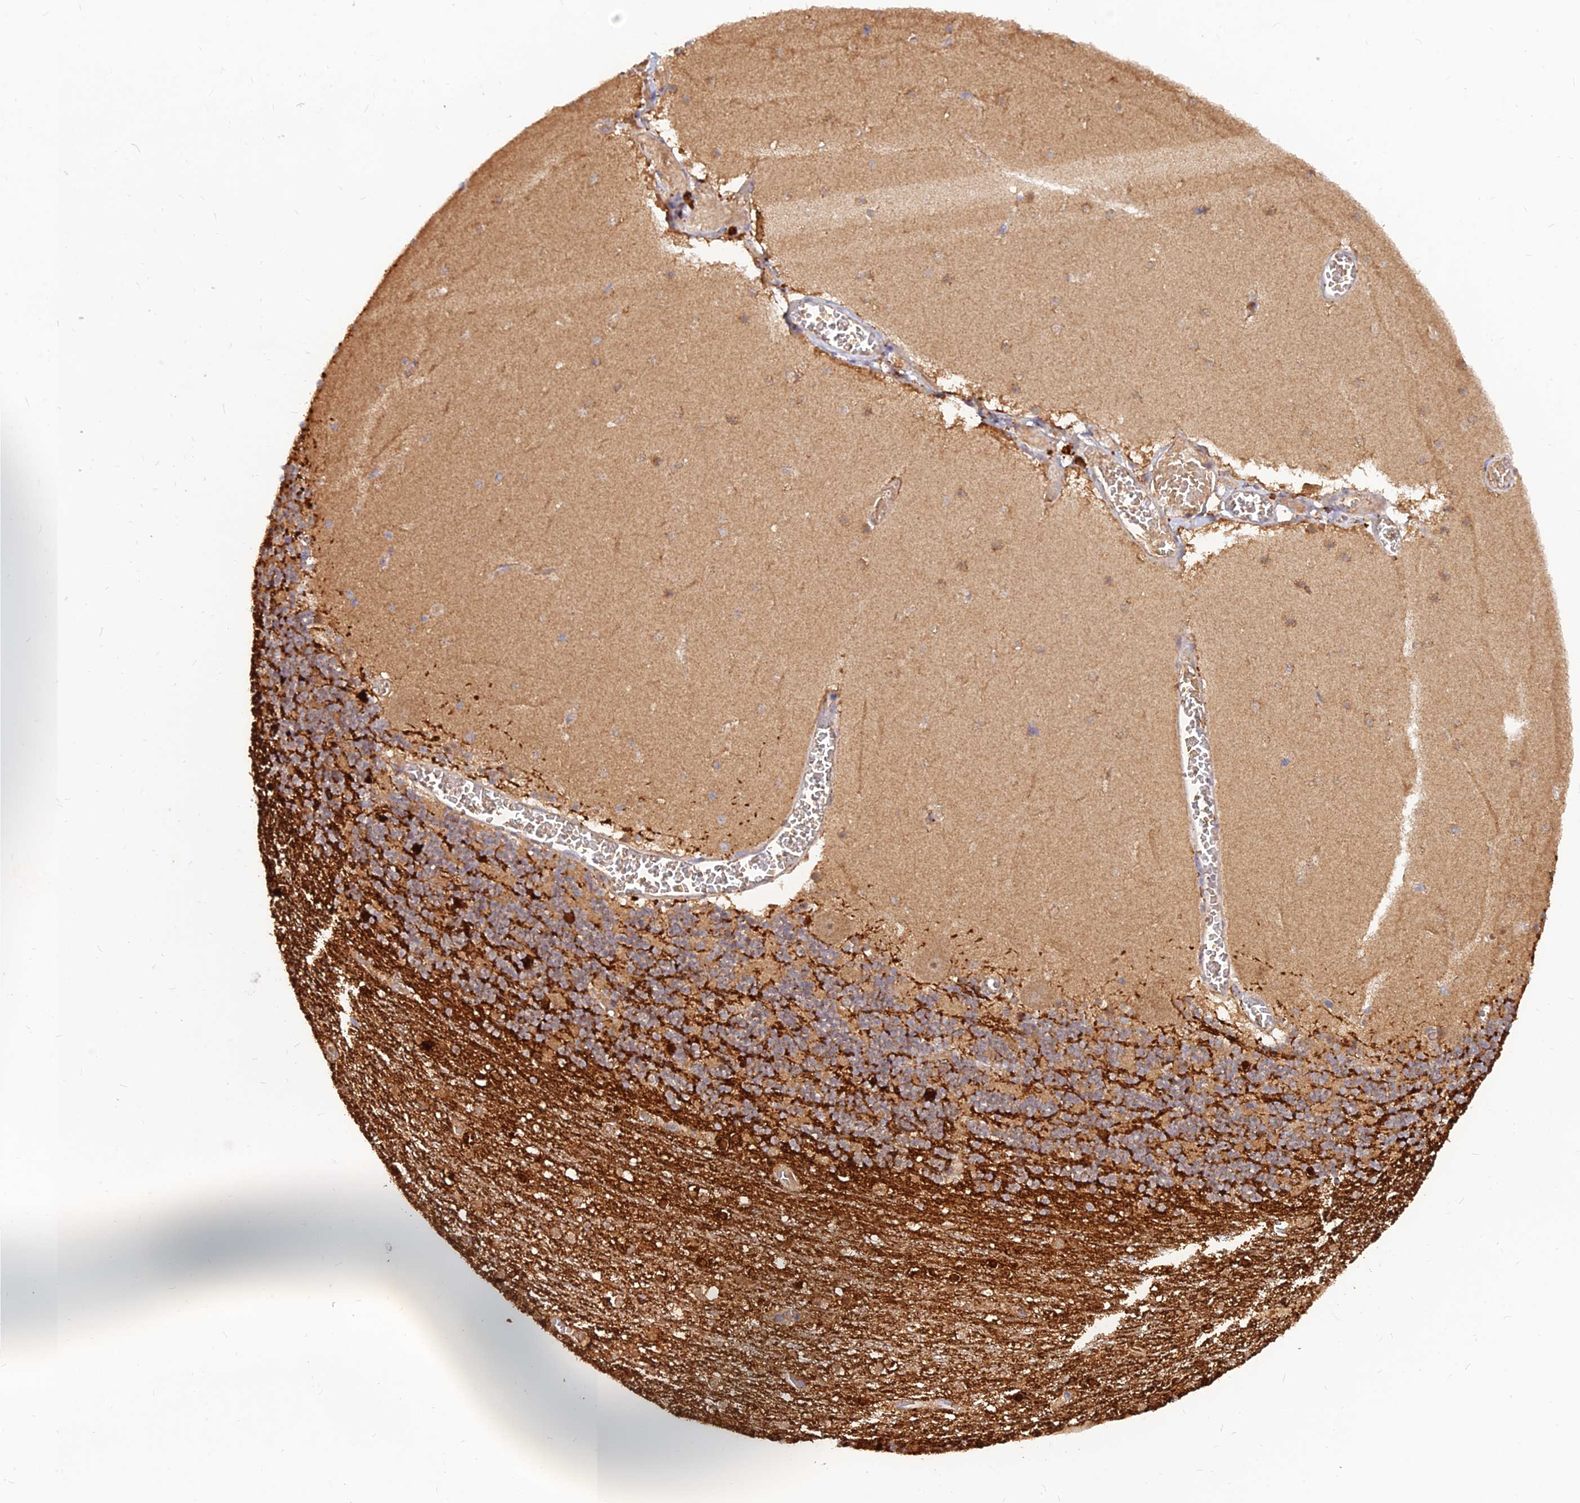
{"staining": {"intensity": "moderate", "quantity": ">75%", "location": "cytoplasmic/membranous"}, "tissue": "cerebellum", "cell_type": "Cells in granular layer", "image_type": "normal", "snomed": [{"axis": "morphology", "description": "Normal tissue, NOS"}, {"axis": "topography", "description": "Cerebellum"}], "caption": "The histopathology image reveals a brown stain indicating the presence of a protein in the cytoplasmic/membranous of cells in granular layer in cerebellum. (brown staining indicates protein expression, while blue staining denotes nuclei).", "gene": "ACSM5", "patient": {"sex": "female", "age": 28}}